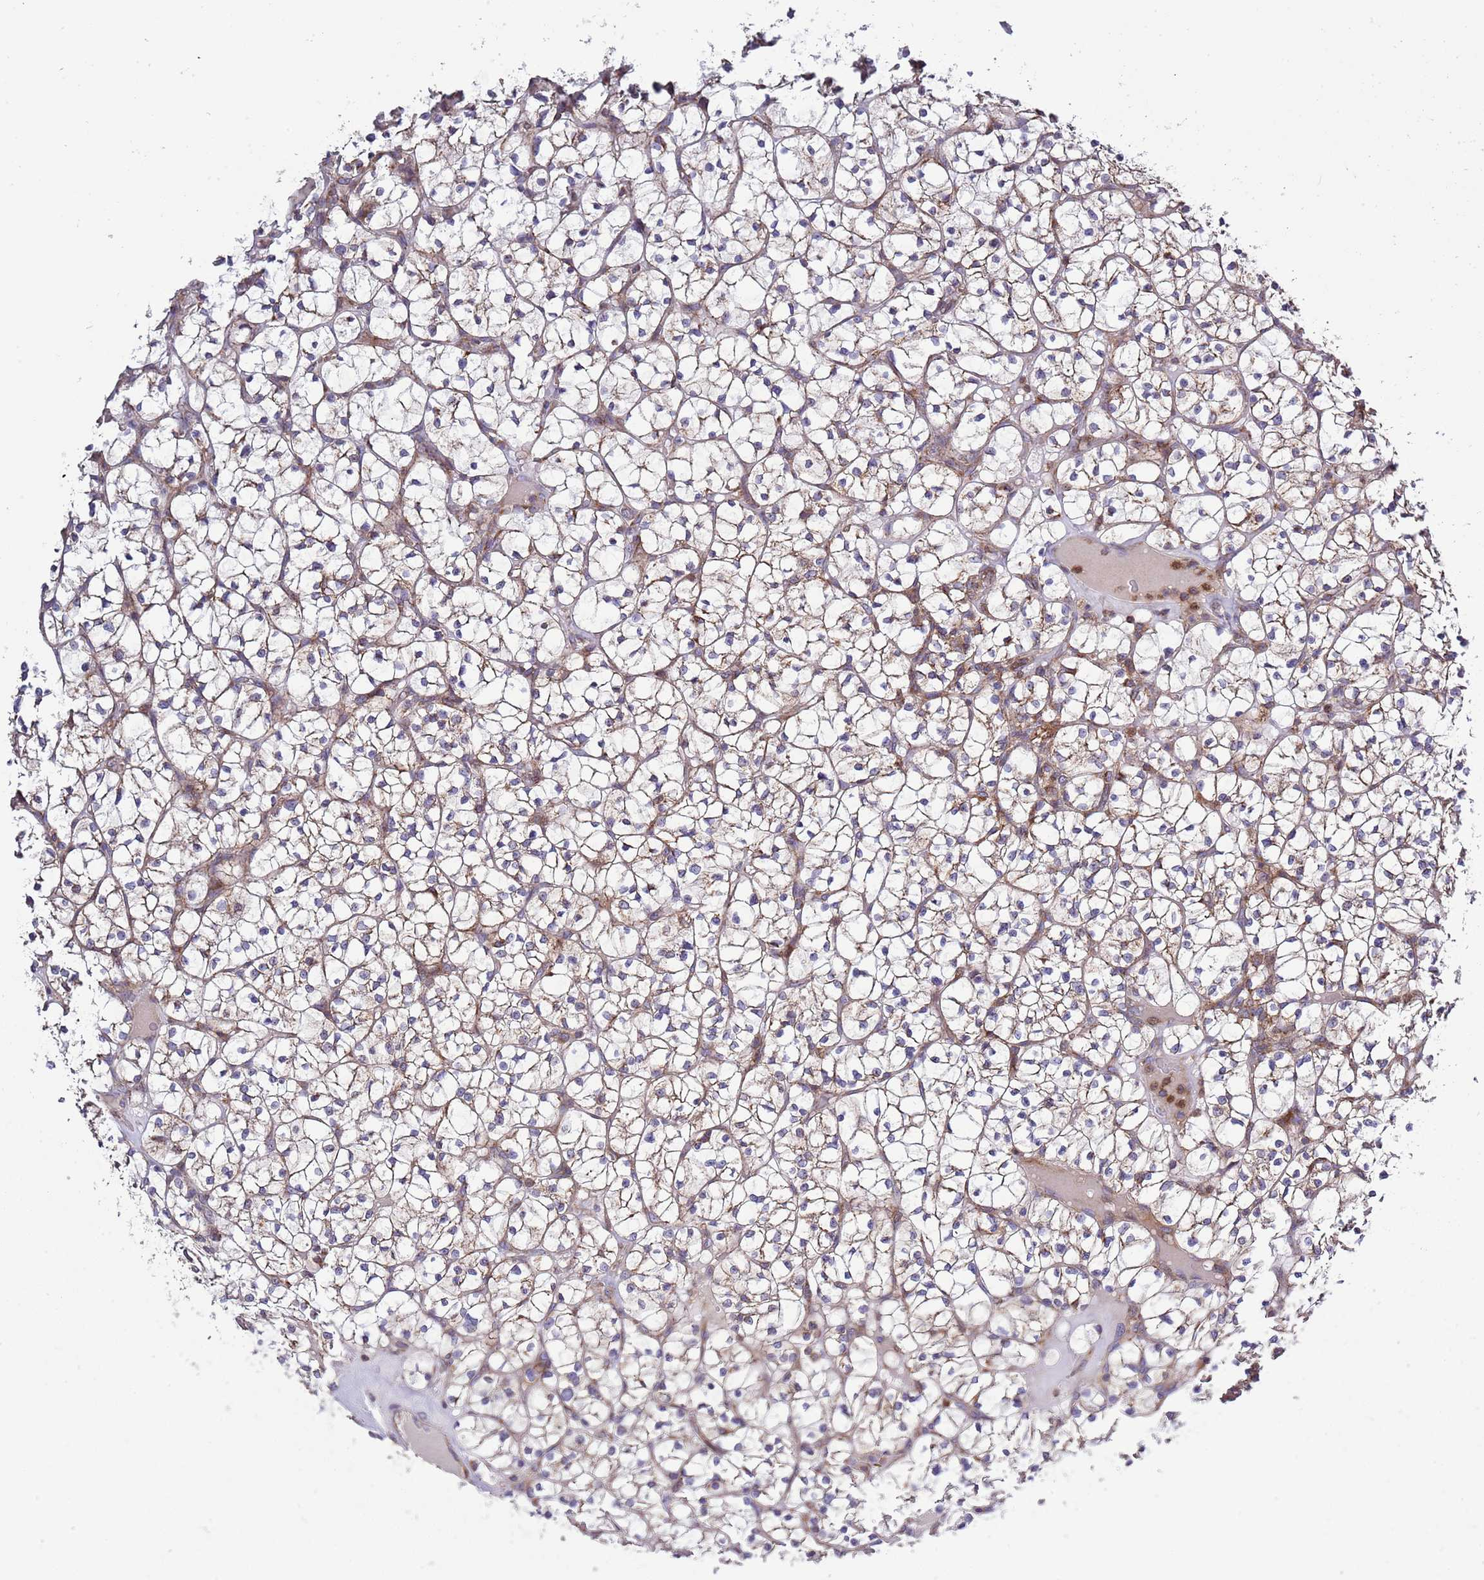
{"staining": {"intensity": "weak", "quantity": "<25%", "location": "cytoplasmic/membranous"}, "tissue": "renal cancer", "cell_type": "Tumor cells", "image_type": "cancer", "snomed": [{"axis": "morphology", "description": "Adenocarcinoma, NOS"}, {"axis": "topography", "description": "Kidney"}], "caption": "IHC image of human renal adenocarcinoma stained for a protein (brown), which shows no positivity in tumor cells.", "gene": "IRS4", "patient": {"sex": "female", "age": 64}}